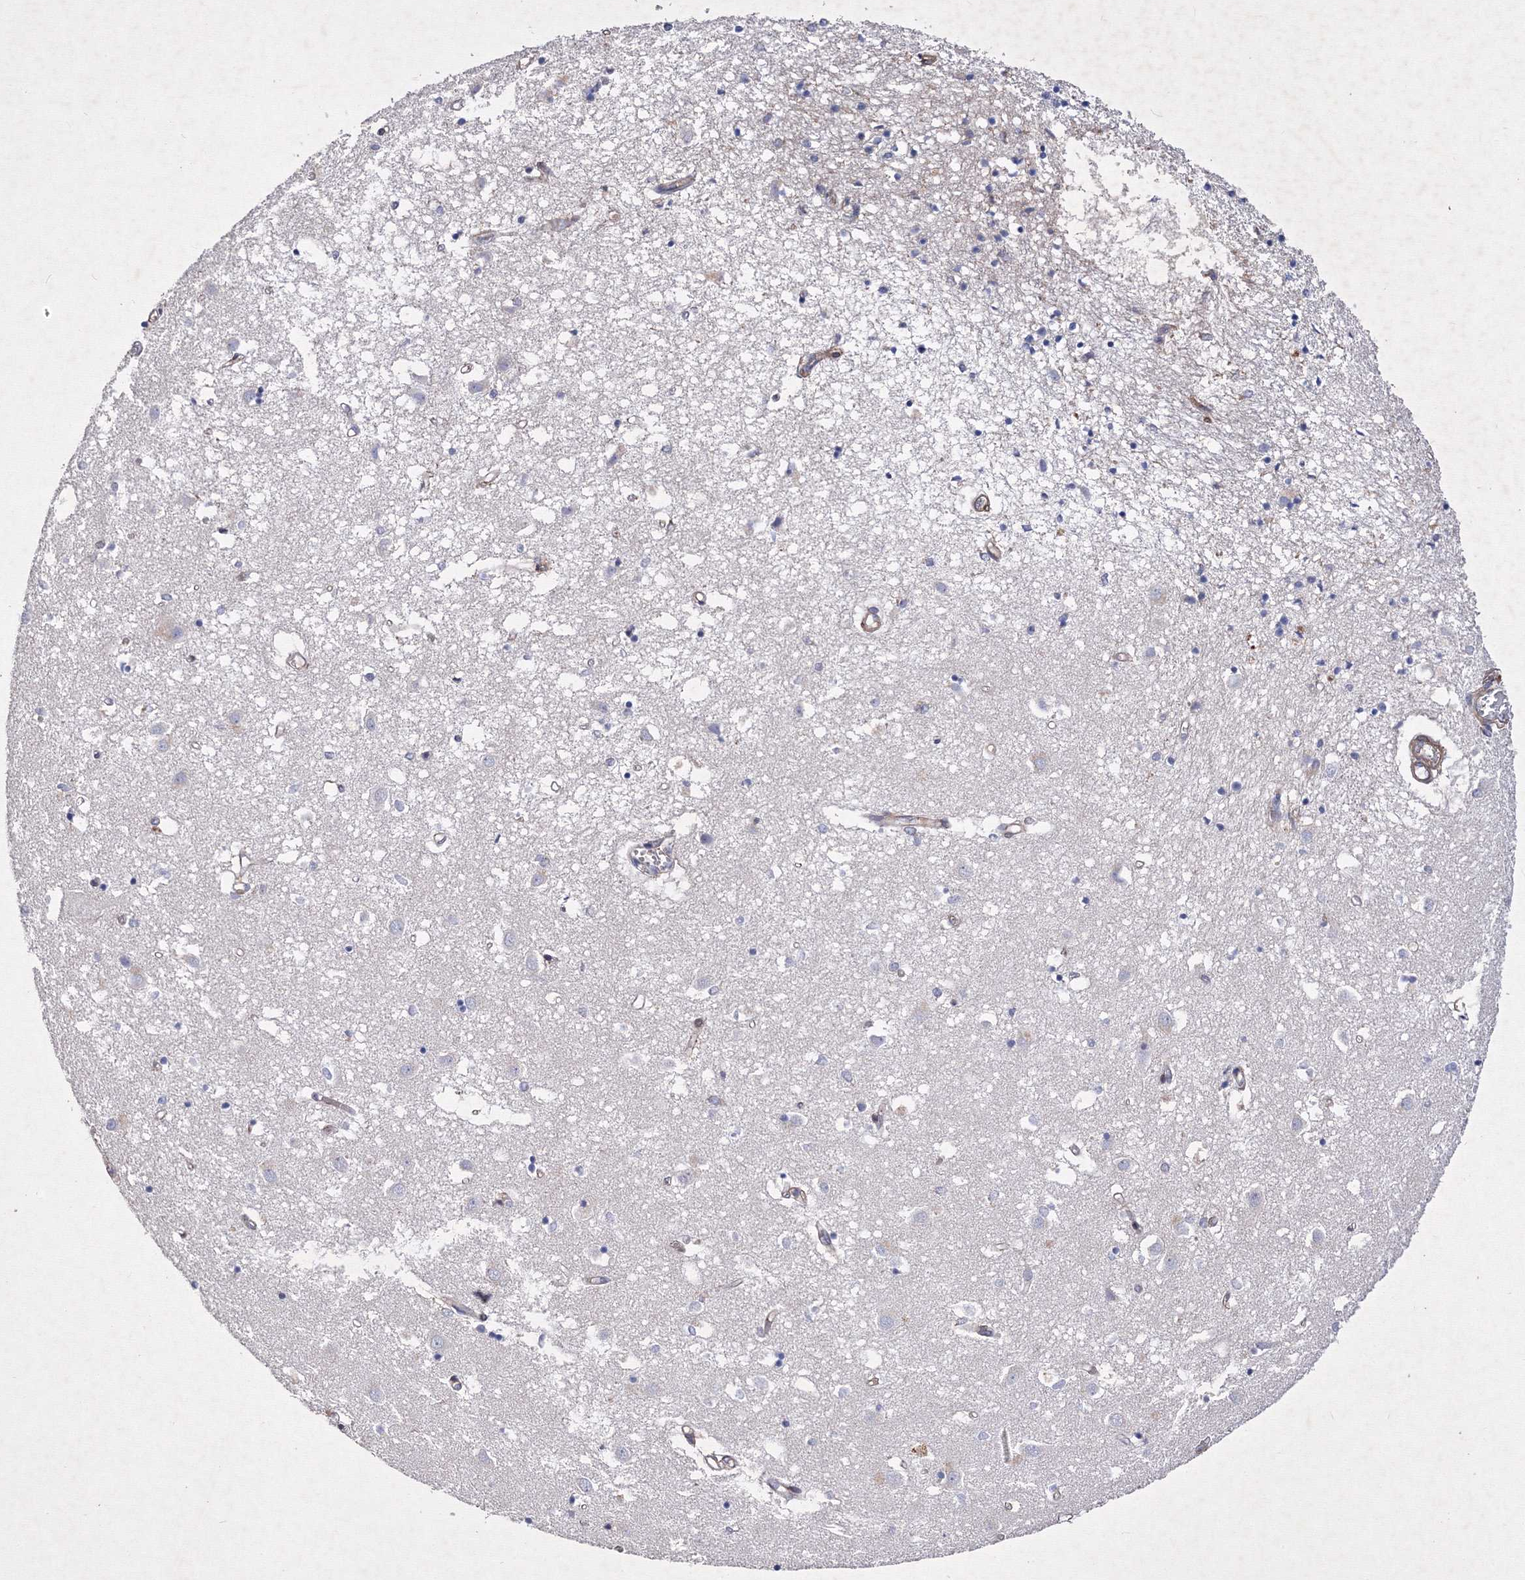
{"staining": {"intensity": "negative", "quantity": "none", "location": "none"}, "tissue": "caudate", "cell_type": "Glial cells", "image_type": "normal", "snomed": [{"axis": "morphology", "description": "Normal tissue, NOS"}, {"axis": "topography", "description": "Lateral ventricle wall"}], "caption": "IHC micrograph of normal human caudate stained for a protein (brown), which reveals no staining in glial cells. (Stains: DAB (3,3'-diaminobenzidine) immunohistochemistry (IHC) with hematoxylin counter stain, Microscopy: brightfield microscopy at high magnification).", "gene": "SNX18", "patient": {"sex": "male", "age": 70}}